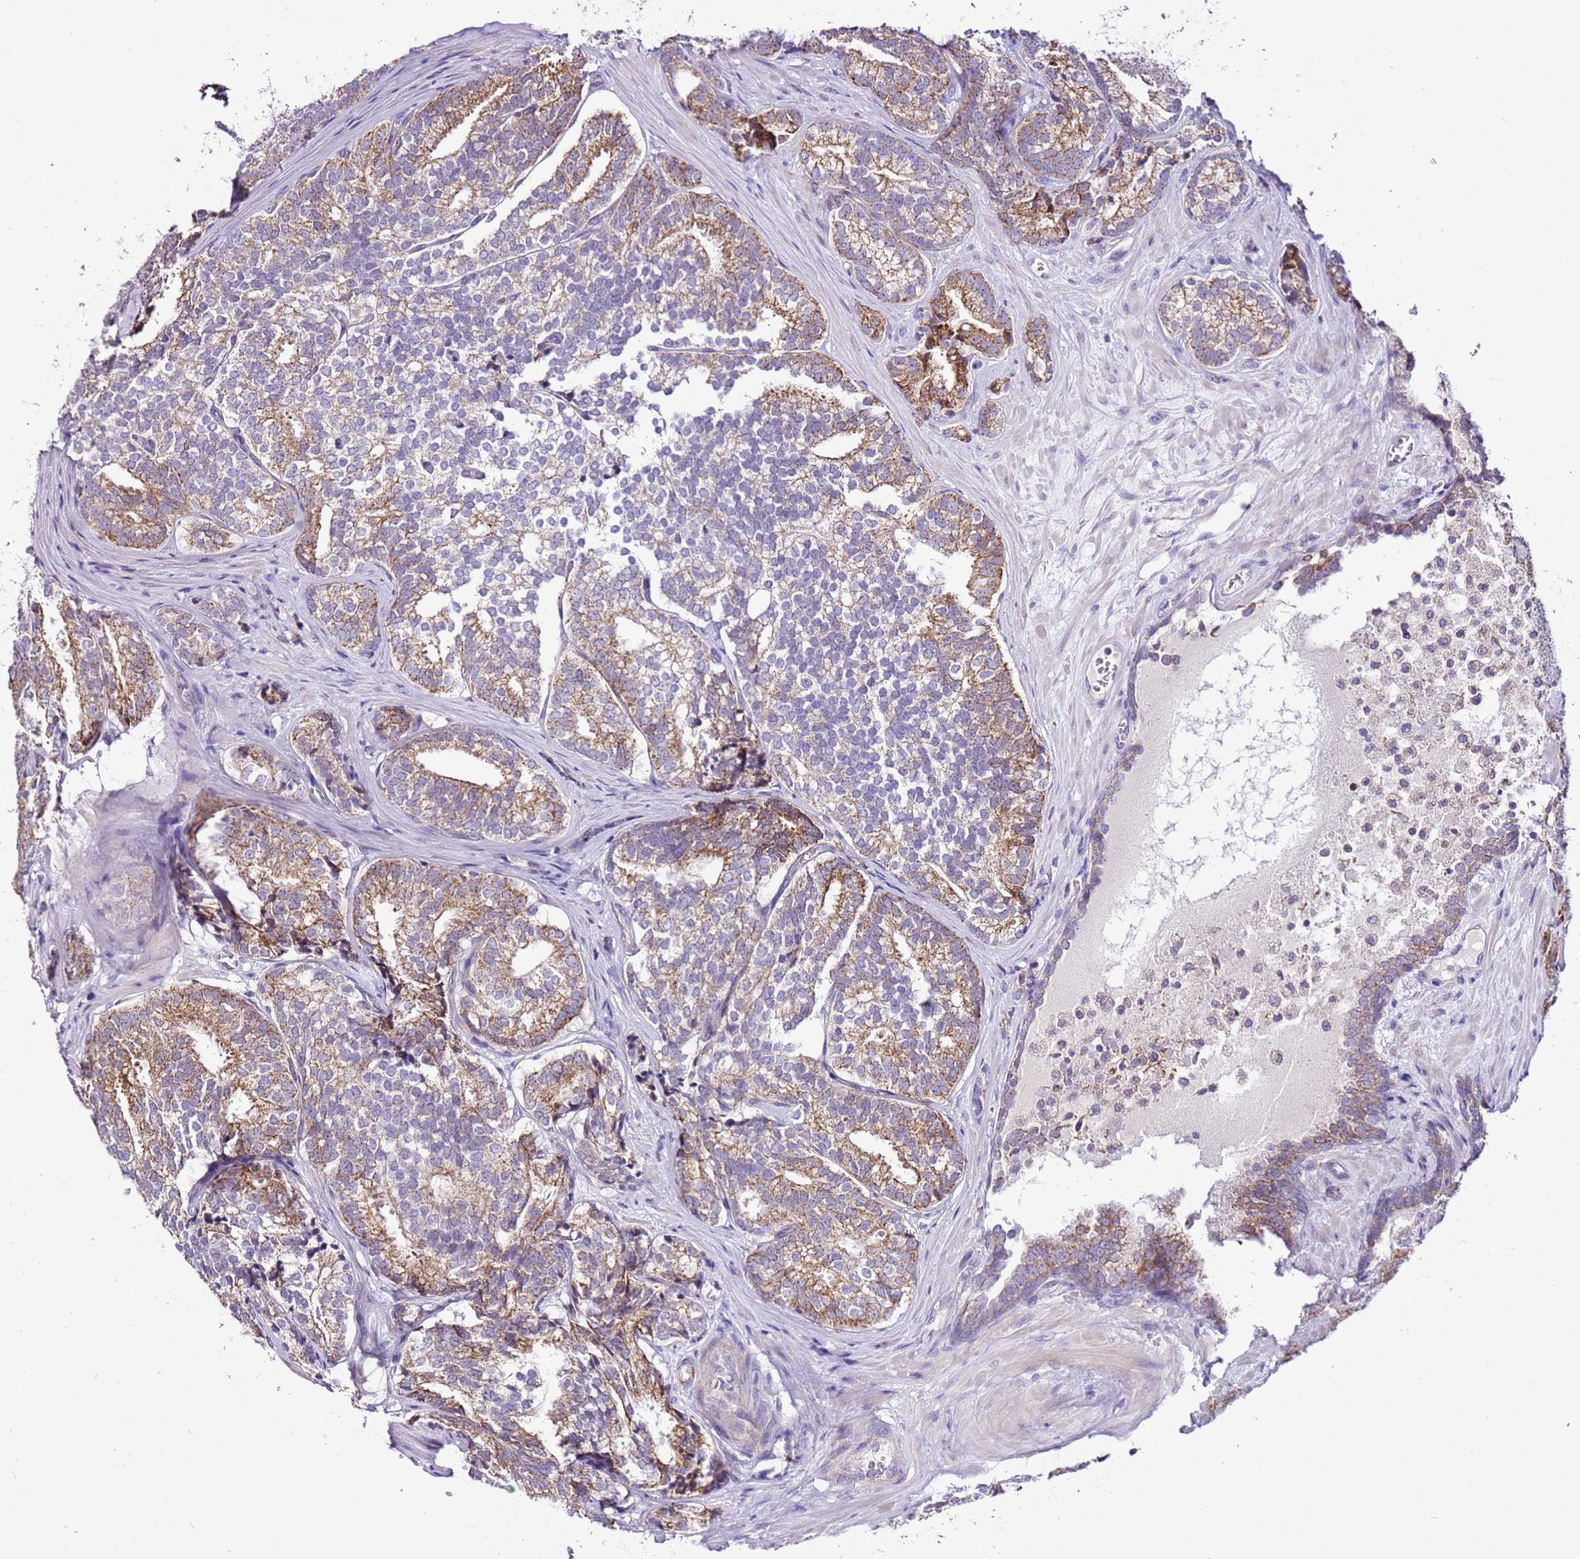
{"staining": {"intensity": "moderate", "quantity": ">75%", "location": "cytoplasmic/membranous"}, "tissue": "prostate cancer", "cell_type": "Tumor cells", "image_type": "cancer", "snomed": [{"axis": "morphology", "description": "Adenocarcinoma, High grade"}, {"axis": "topography", "description": "Prostate"}], "caption": "Immunohistochemical staining of human prostate cancer (high-grade adenocarcinoma) demonstrates medium levels of moderate cytoplasmic/membranous protein staining in about >75% of tumor cells.", "gene": "MRPL36", "patient": {"sex": "male", "age": 63}}